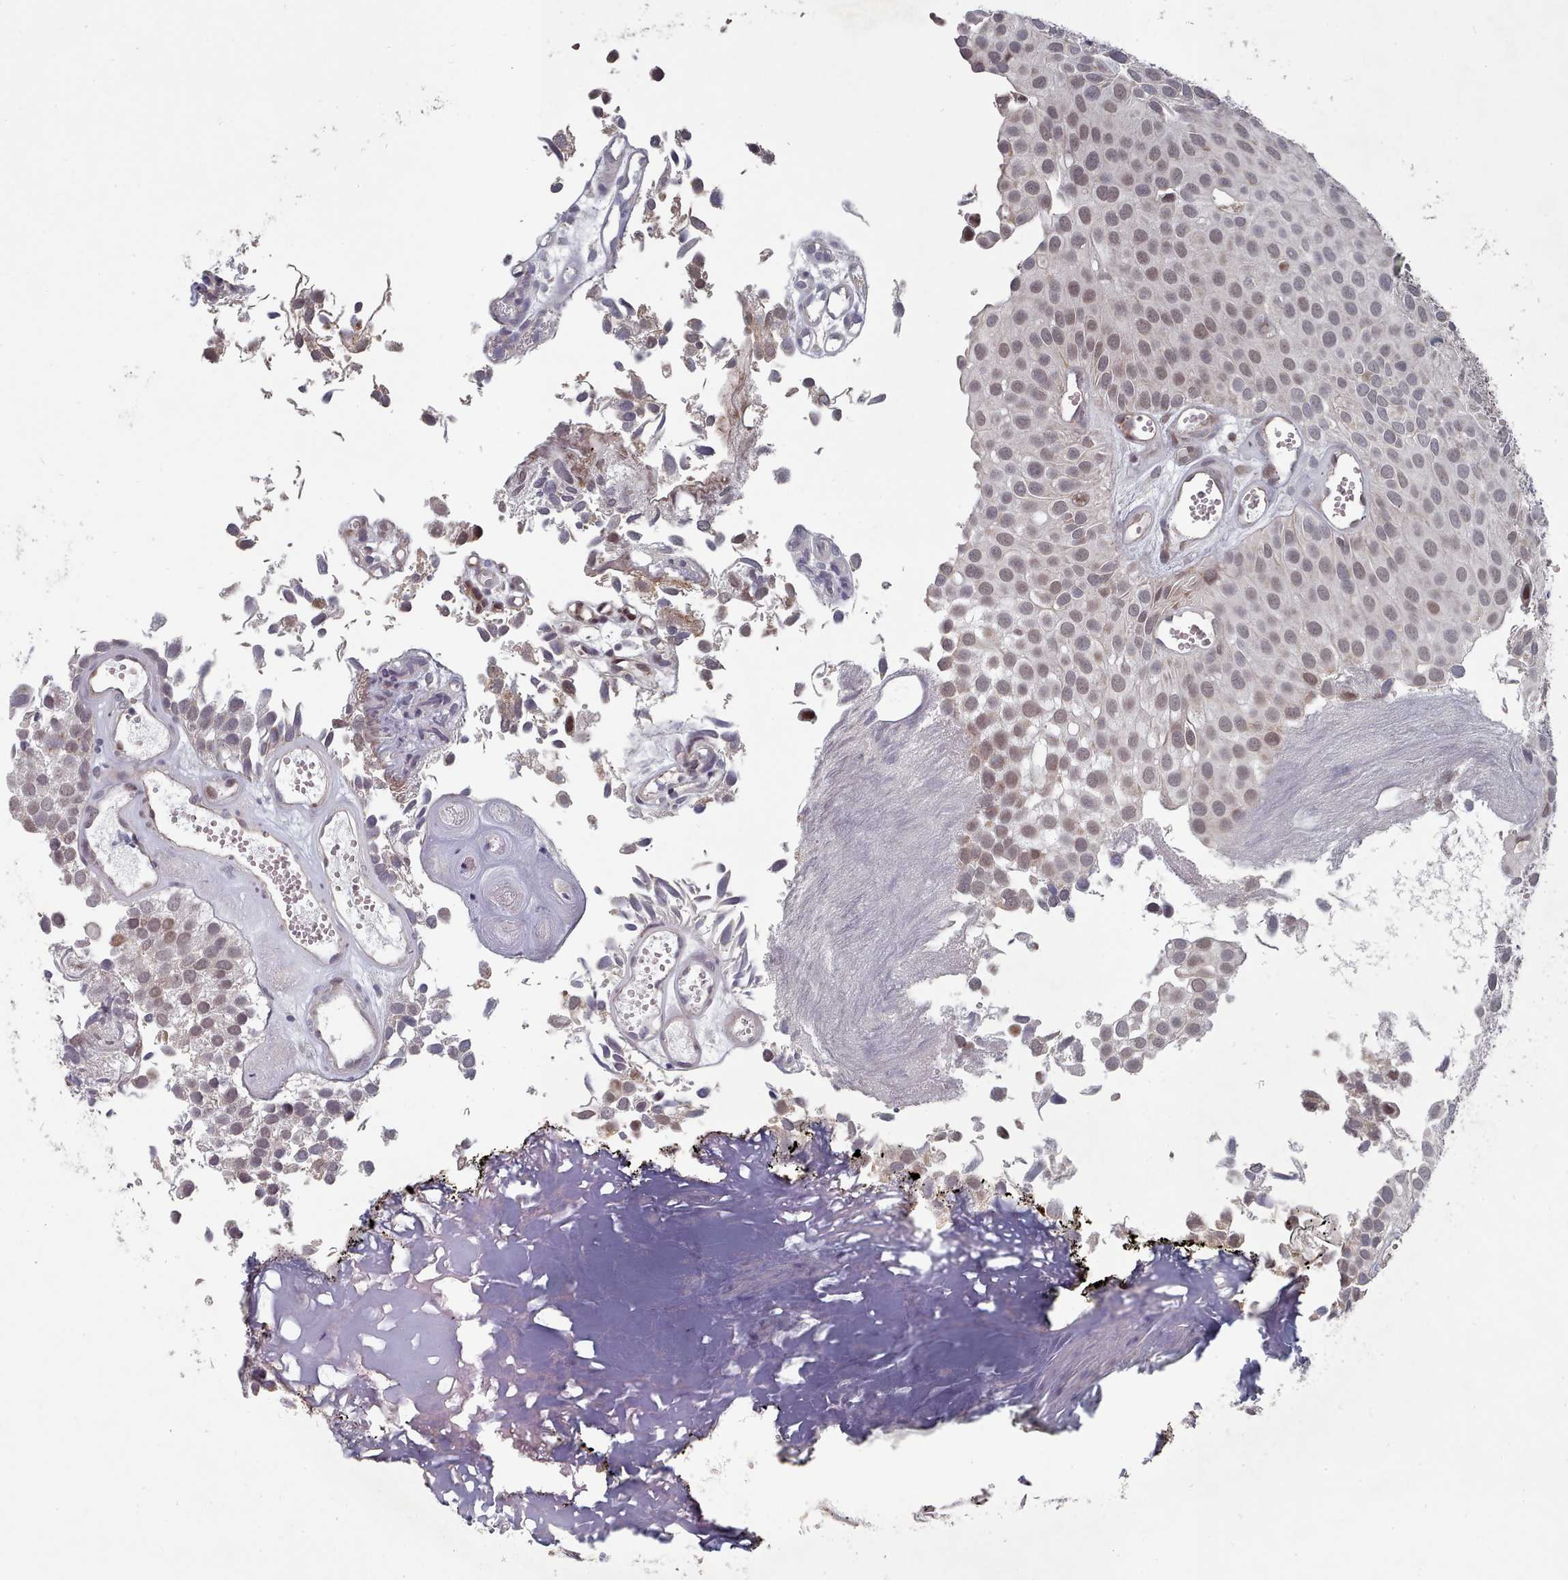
{"staining": {"intensity": "moderate", "quantity": "25%-75%", "location": "nuclear"}, "tissue": "urothelial cancer", "cell_type": "Tumor cells", "image_type": "cancer", "snomed": [{"axis": "morphology", "description": "Urothelial carcinoma, Low grade"}, {"axis": "topography", "description": "Urinary bladder"}], "caption": "The immunohistochemical stain labels moderate nuclear staining in tumor cells of urothelial cancer tissue.", "gene": "CPSF4", "patient": {"sex": "male", "age": 88}}